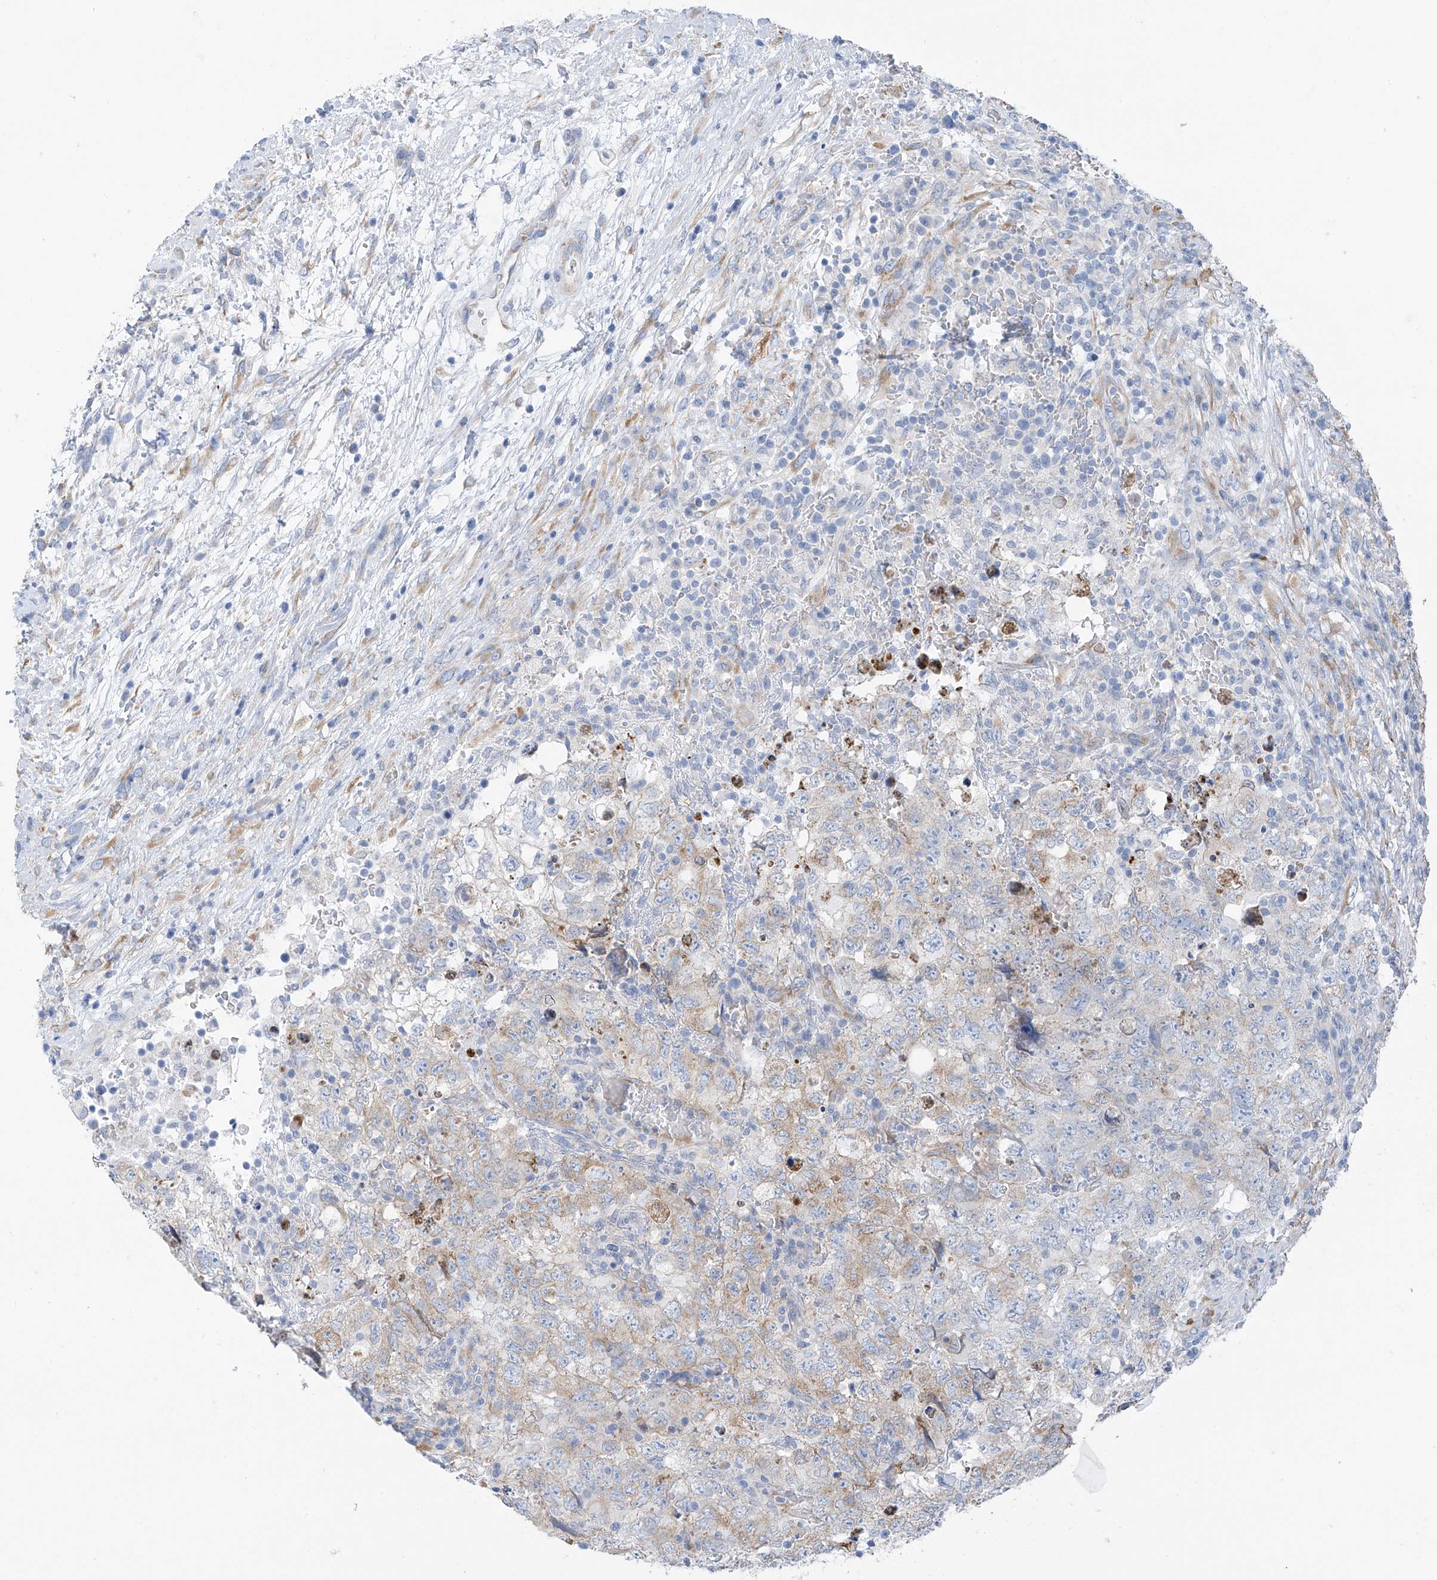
{"staining": {"intensity": "weak", "quantity": "25%-75%", "location": "cytoplasmic/membranous"}, "tissue": "testis cancer", "cell_type": "Tumor cells", "image_type": "cancer", "snomed": [{"axis": "morphology", "description": "Carcinoma, Embryonal, NOS"}, {"axis": "topography", "description": "Testis"}], "caption": "IHC histopathology image of neoplastic tissue: human testis embryonal carcinoma stained using IHC exhibits low levels of weak protein expression localized specifically in the cytoplasmic/membranous of tumor cells, appearing as a cytoplasmic/membranous brown color.", "gene": "RCN2", "patient": {"sex": "male", "age": 37}}